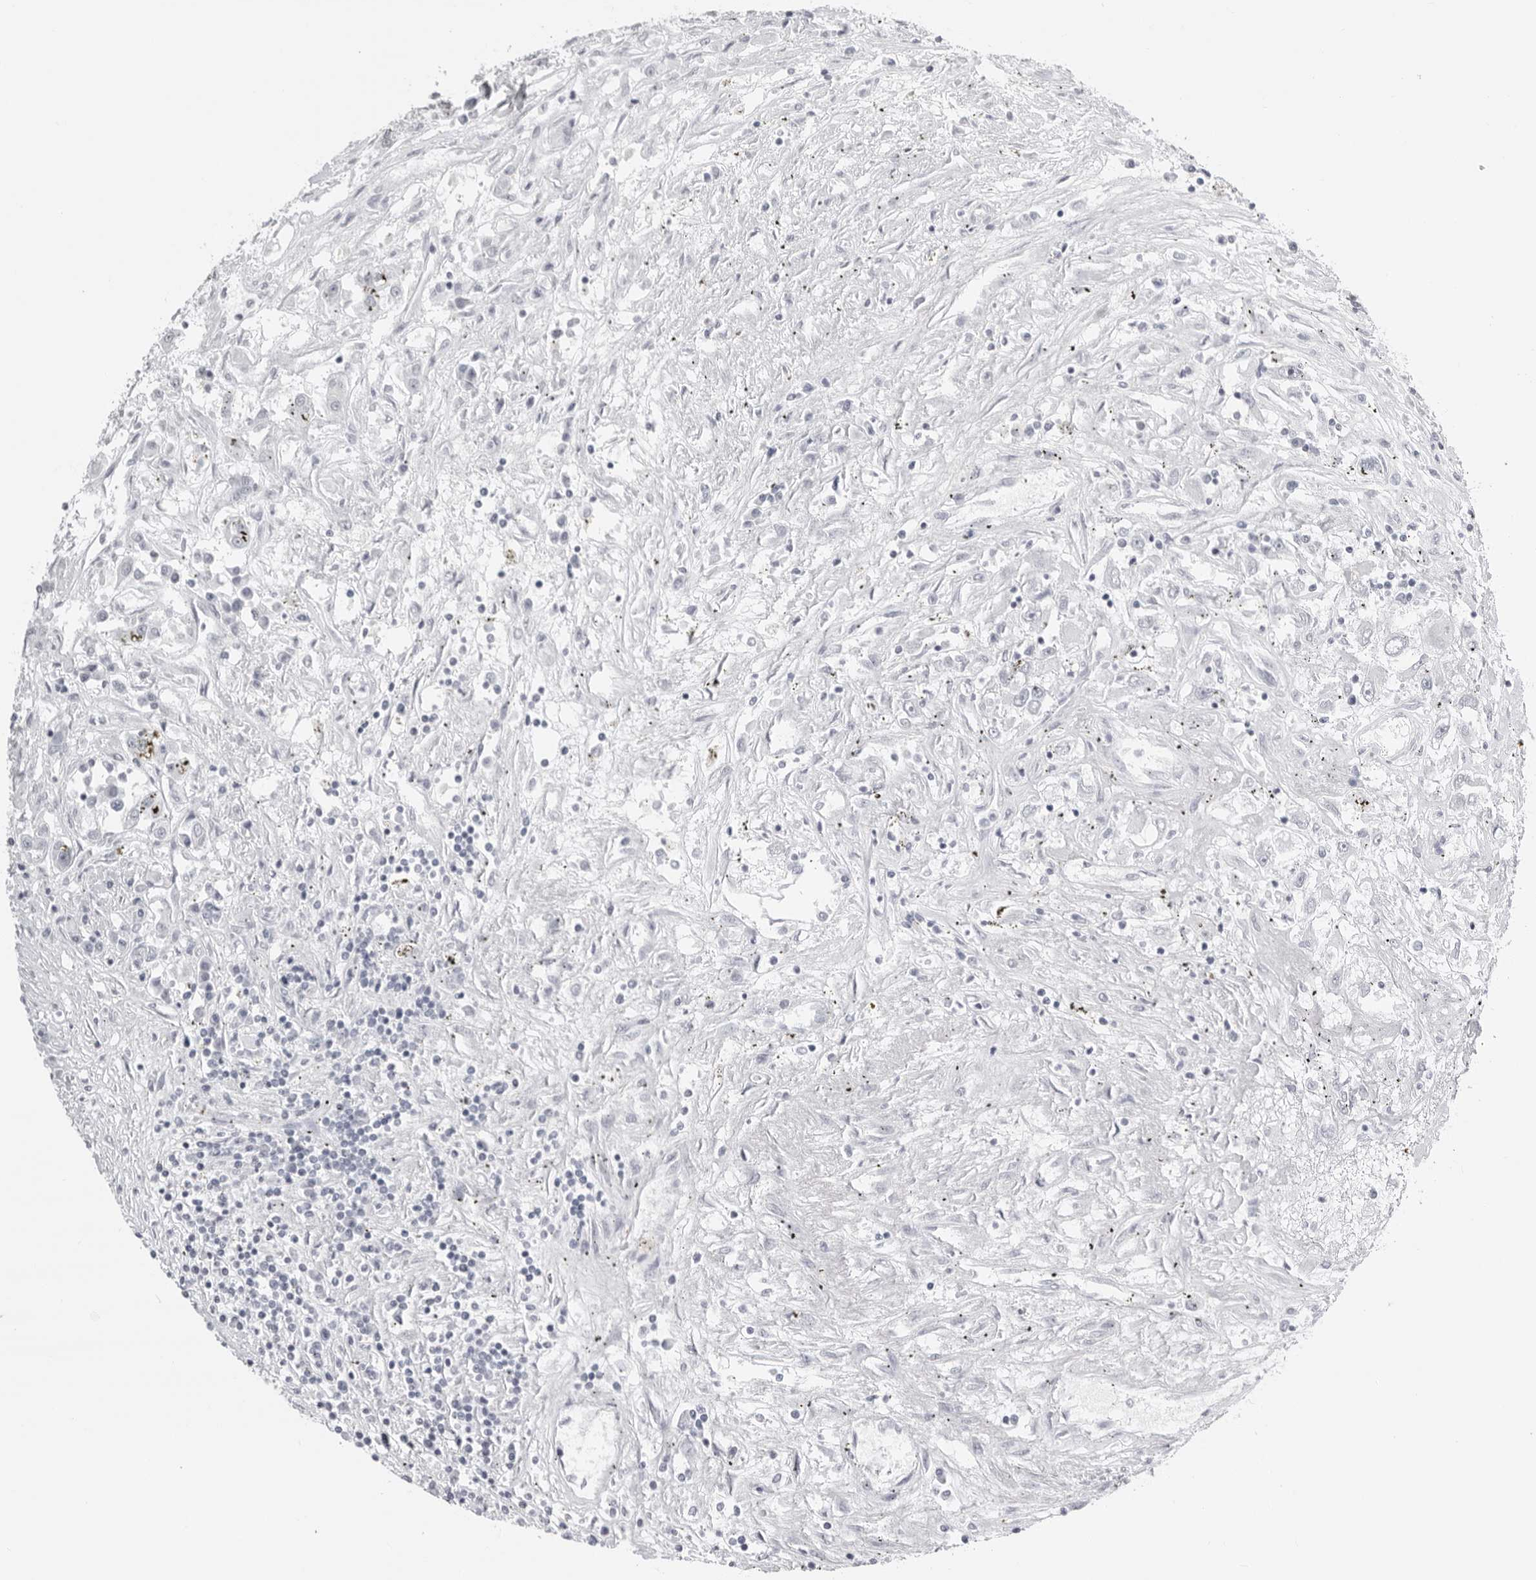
{"staining": {"intensity": "negative", "quantity": "none", "location": "none"}, "tissue": "renal cancer", "cell_type": "Tumor cells", "image_type": "cancer", "snomed": [{"axis": "morphology", "description": "Adenocarcinoma, NOS"}, {"axis": "topography", "description": "Kidney"}], "caption": "This photomicrograph is of renal adenocarcinoma stained with IHC to label a protein in brown with the nuclei are counter-stained blue. There is no expression in tumor cells. (DAB immunohistochemistry, high magnification).", "gene": "SERPINF2", "patient": {"sex": "female", "age": 52}}